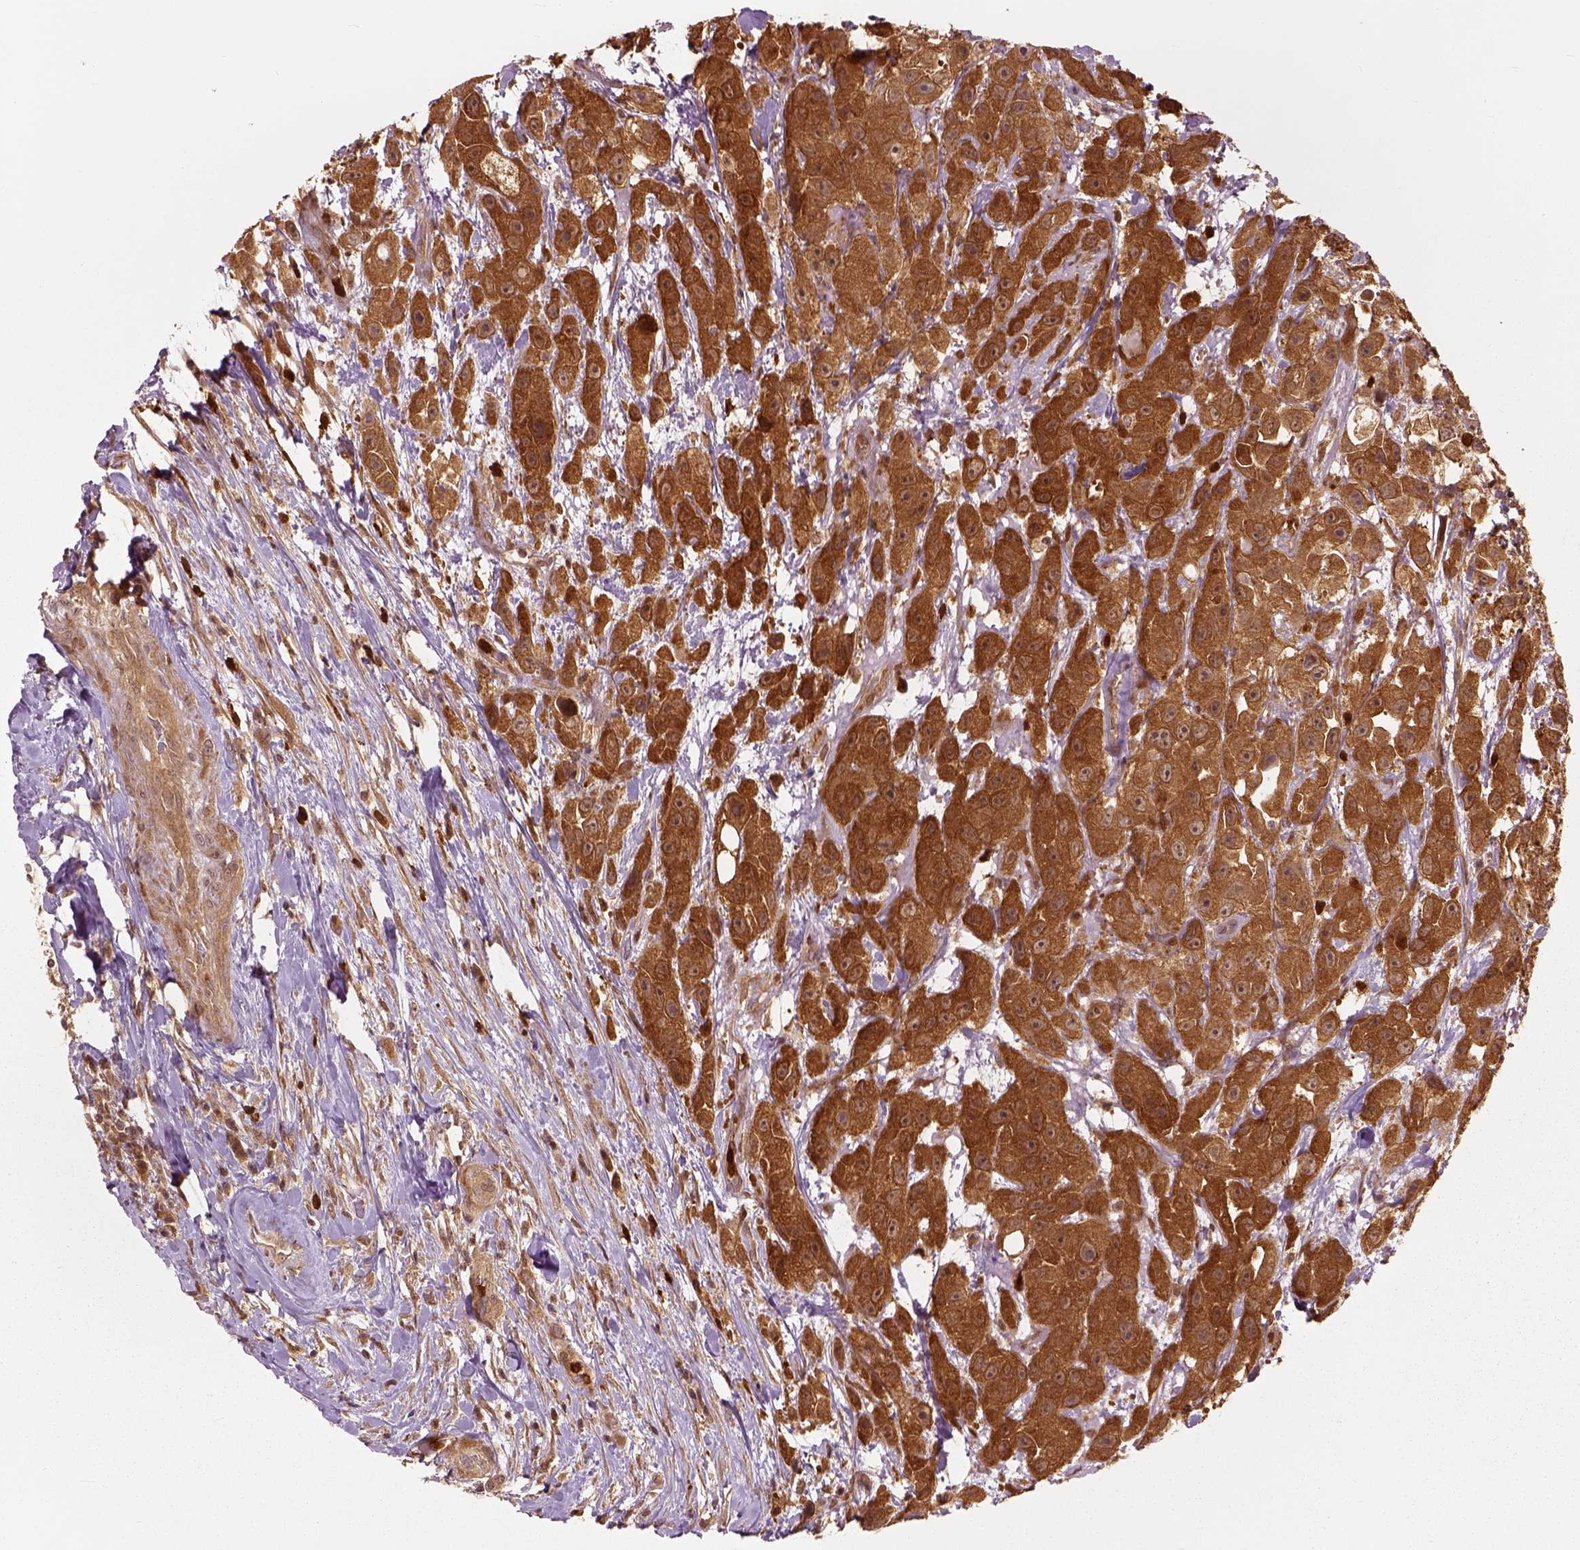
{"staining": {"intensity": "strong", "quantity": ">75%", "location": "cytoplasmic/membranous"}, "tissue": "urothelial cancer", "cell_type": "Tumor cells", "image_type": "cancer", "snomed": [{"axis": "morphology", "description": "Urothelial carcinoma, High grade"}, {"axis": "topography", "description": "Urinary bladder"}], "caption": "High-magnification brightfield microscopy of high-grade urothelial carcinoma stained with DAB (3,3'-diaminobenzidine) (brown) and counterstained with hematoxylin (blue). tumor cells exhibit strong cytoplasmic/membranous expression is present in approximately>75% of cells. Nuclei are stained in blue.", "gene": "GPI", "patient": {"sex": "male", "age": 79}}